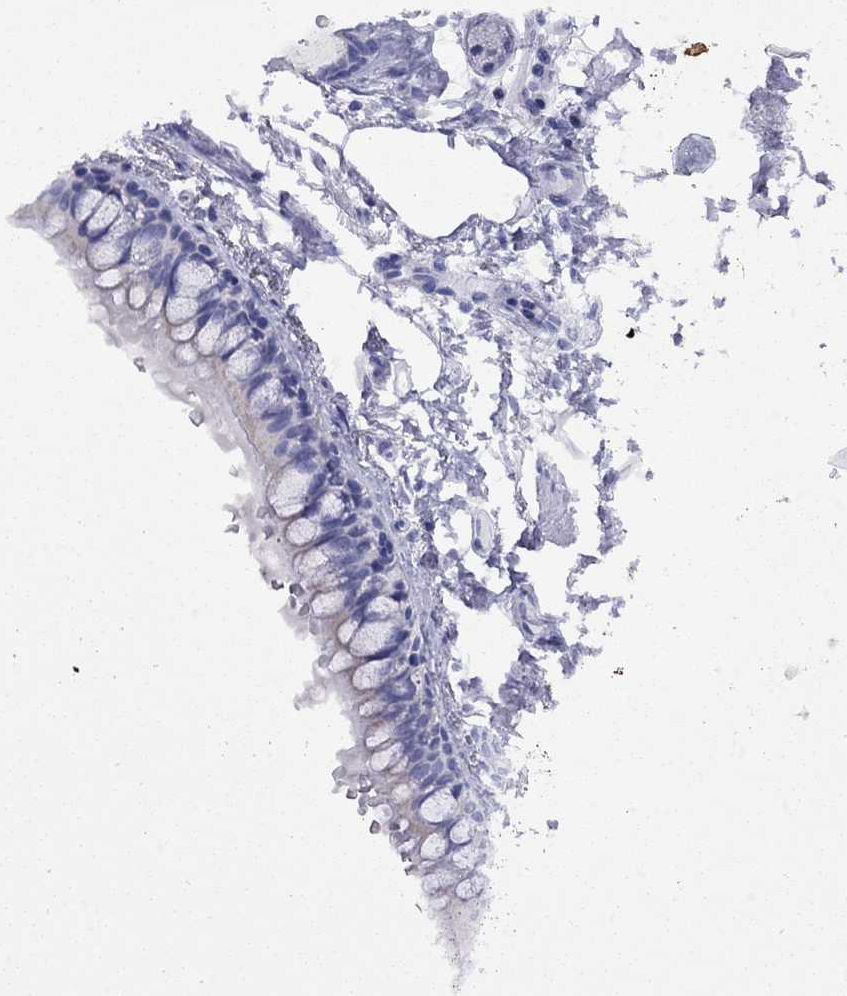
{"staining": {"intensity": "negative", "quantity": "none", "location": "none"}, "tissue": "bronchus", "cell_type": "Respiratory epithelial cells", "image_type": "normal", "snomed": [{"axis": "morphology", "description": "Normal tissue, NOS"}, {"axis": "topography", "description": "Bronchus"}], "caption": "Histopathology image shows no protein staining in respiratory epithelial cells of normal bronchus.", "gene": "FIGLA", "patient": {"sex": "male", "age": 70}}